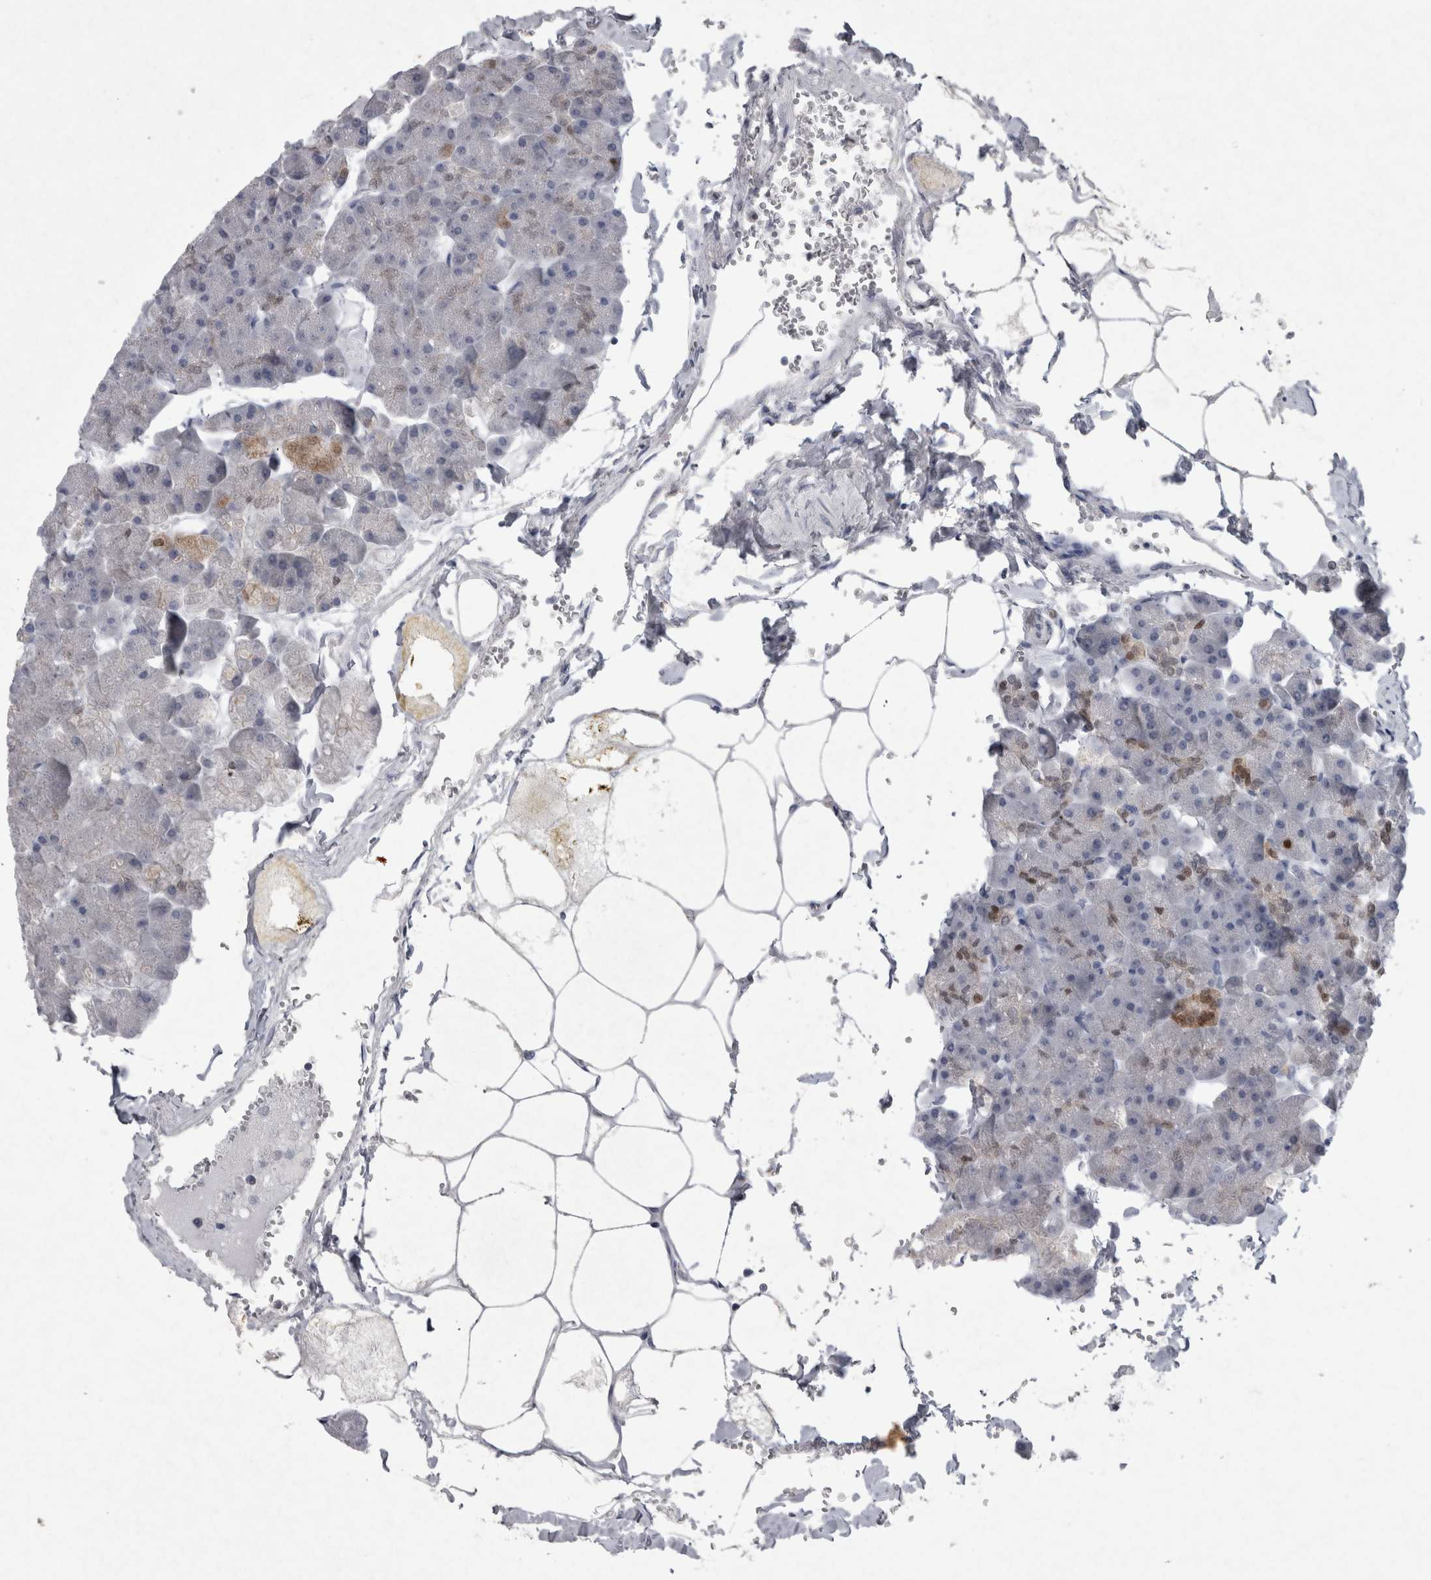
{"staining": {"intensity": "strong", "quantity": "<25%", "location": "nuclear"}, "tissue": "pancreas", "cell_type": "Exocrine glandular cells", "image_type": "normal", "snomed": [{"axis": "morphology", "description": "Normal tissue, NOS"}, {"axis": "topography", "description": "Pancreas"}], "caption": "There is medium levels of strong nuclear staining in exocrine glandular cells of benign pancreas, as demonstrated by immunohistochemical staining (brown color).", "gene": "PDX1", "patient": {"sex": "male", "age": 35}}